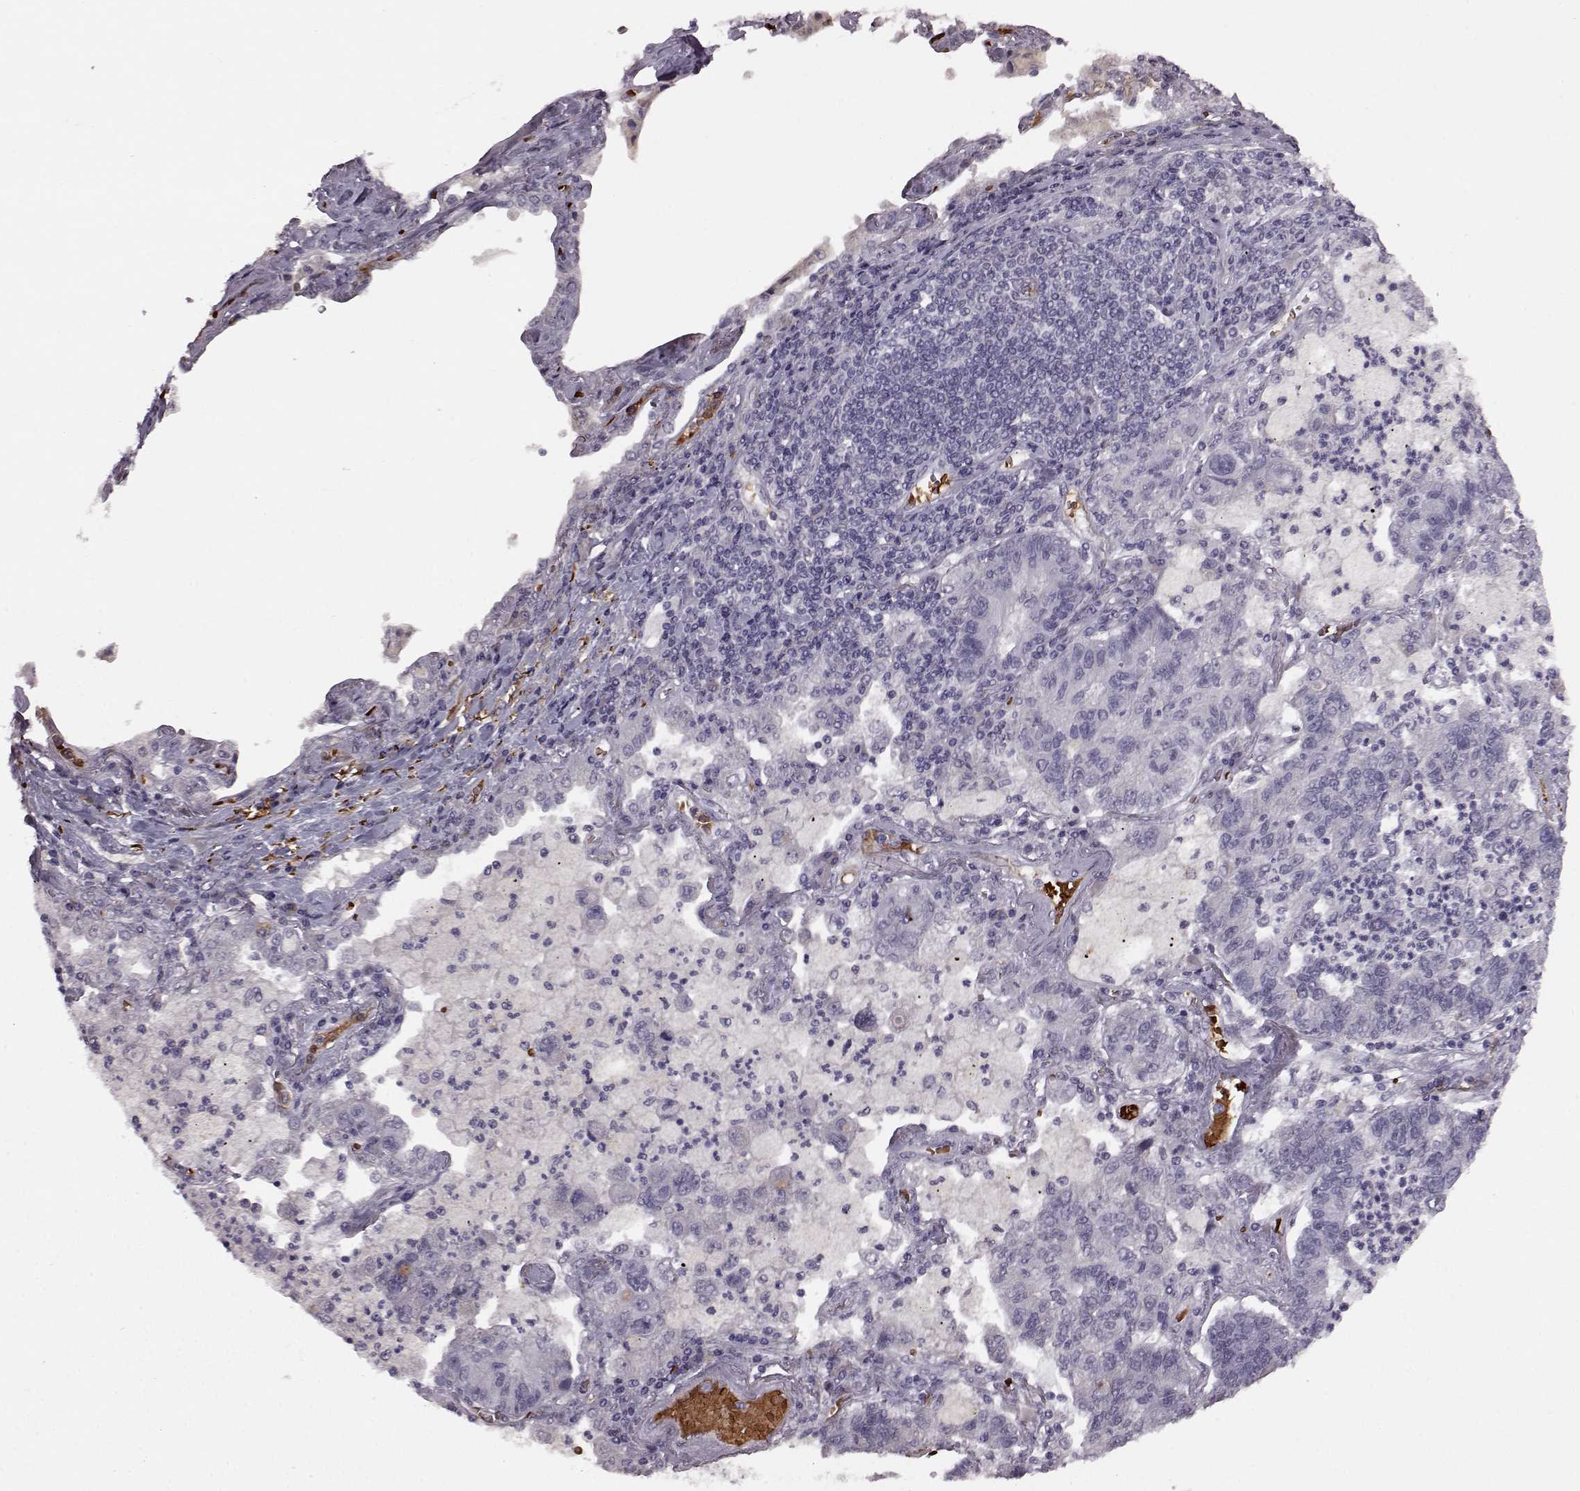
{"staining": {"intensity": "negative", "quantity": "none", "location": "none"}, "tissue": "lung cancer", "cell_type": "Tumor cells", "image_type": "cancer", "snomed": [{"axis": "morphology", "description": "Adenocarcinoma, NOS"}, {"axis": "topography", "description": "Lung"}], "caption": "High power microscopy histopathology image of an IHC photomicrograph of lung cancer (adenocarcinoma), revealing no significant staining in tumor cells.", "gene": "PROP1", "patient": {"sex": "female", "age": 57}}